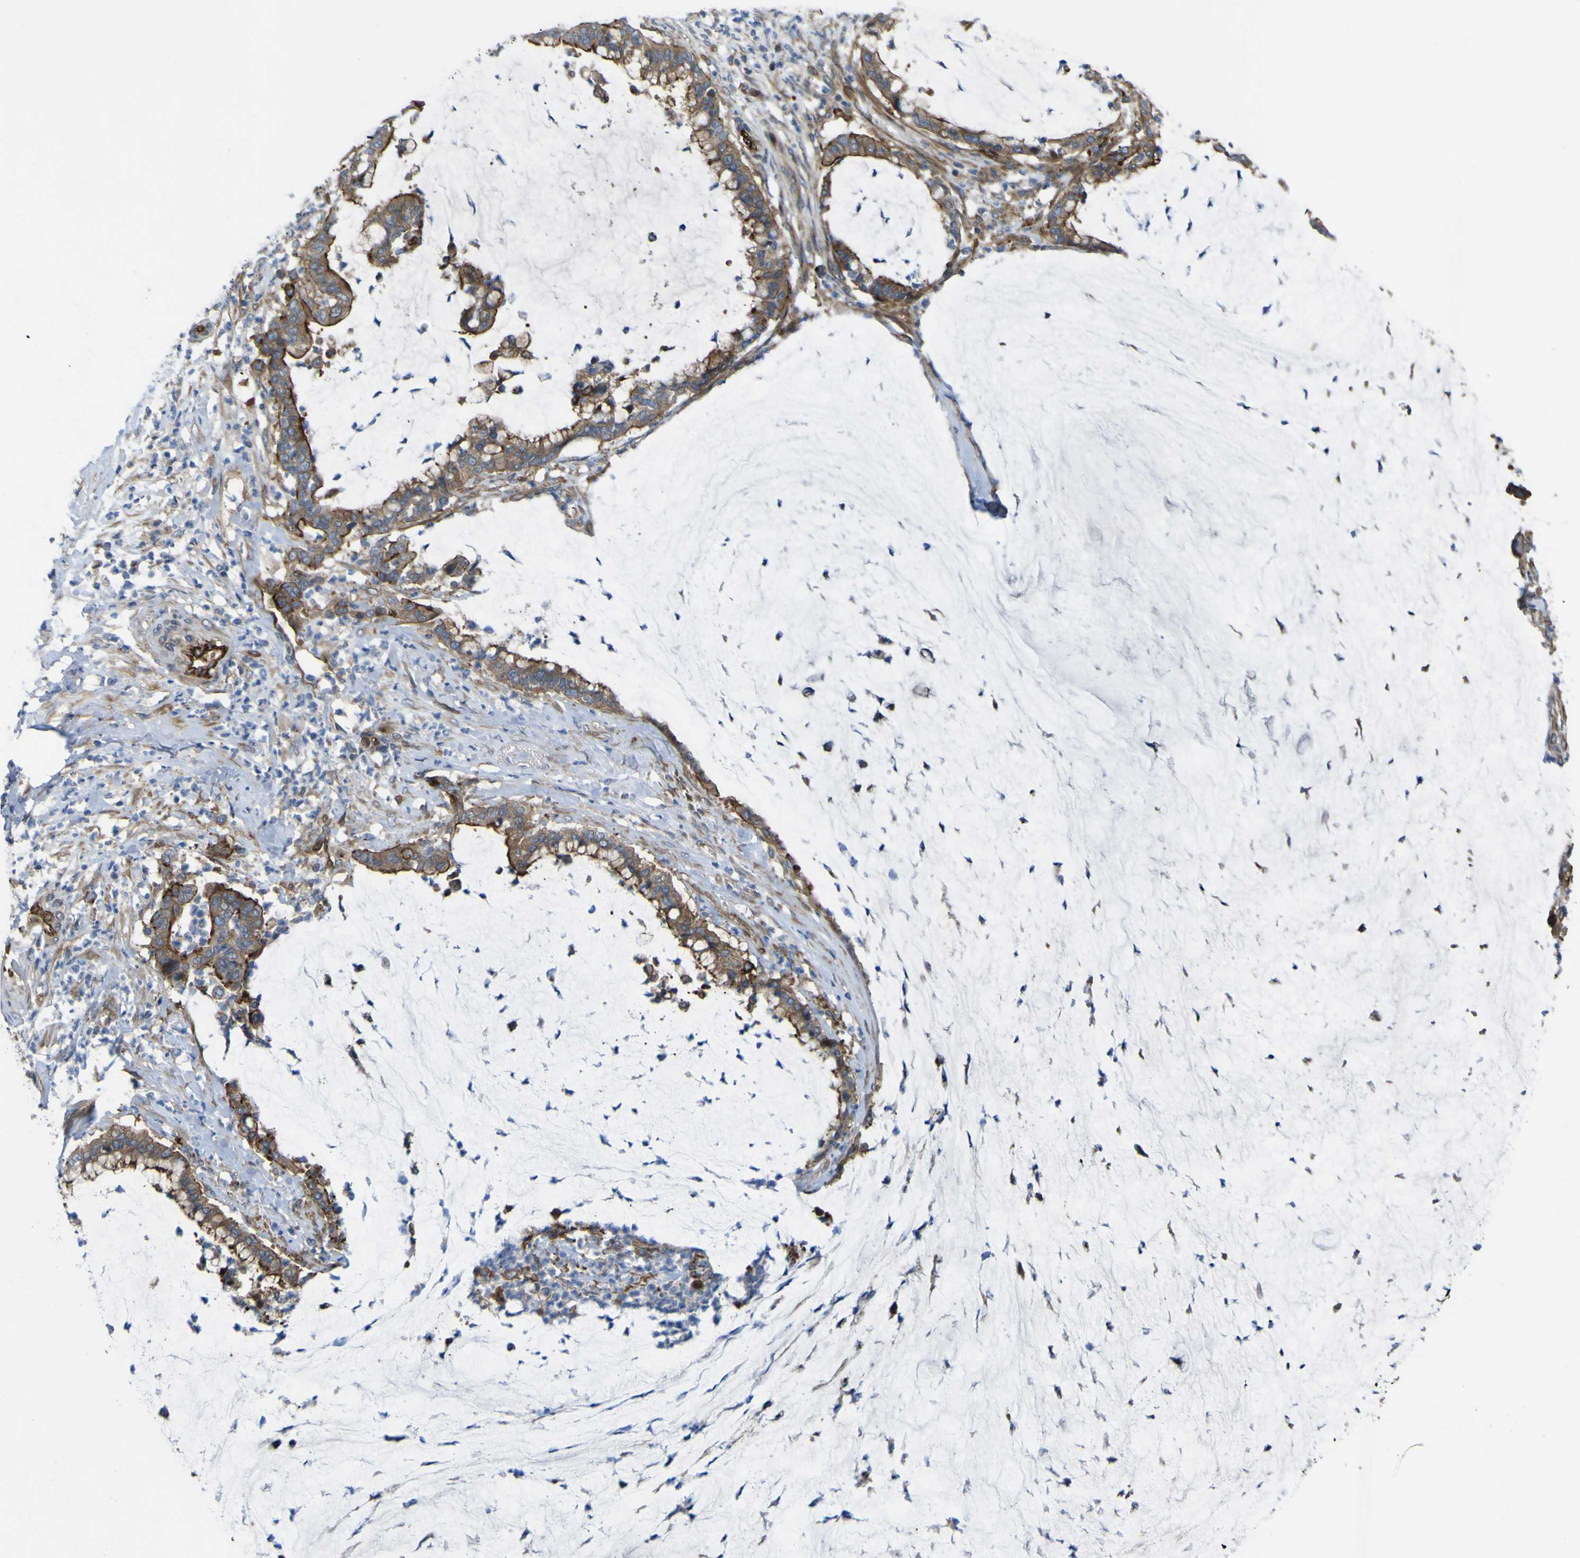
{"staining": {"intensity": "moderate", "quantity": ">75%", "location": "cytoplasmic/membranous"}, "tissue": "pancreatic cancer", "cell_type": "Tumor cells", "image_type": "cancer", "snomed": [{"axis": "morphology", "description": "Adenocarcinoma, NOS"}, {"axis": "topography", "description": "Pancreas"}], "caption": "Moderate cytoplasmic/membranous staining for a protein is present in about >75% of tumor cells of pancreatic cancer using IHC.", "gene": "FBXO30", "patient": {"sex": "male", "age": 41}}